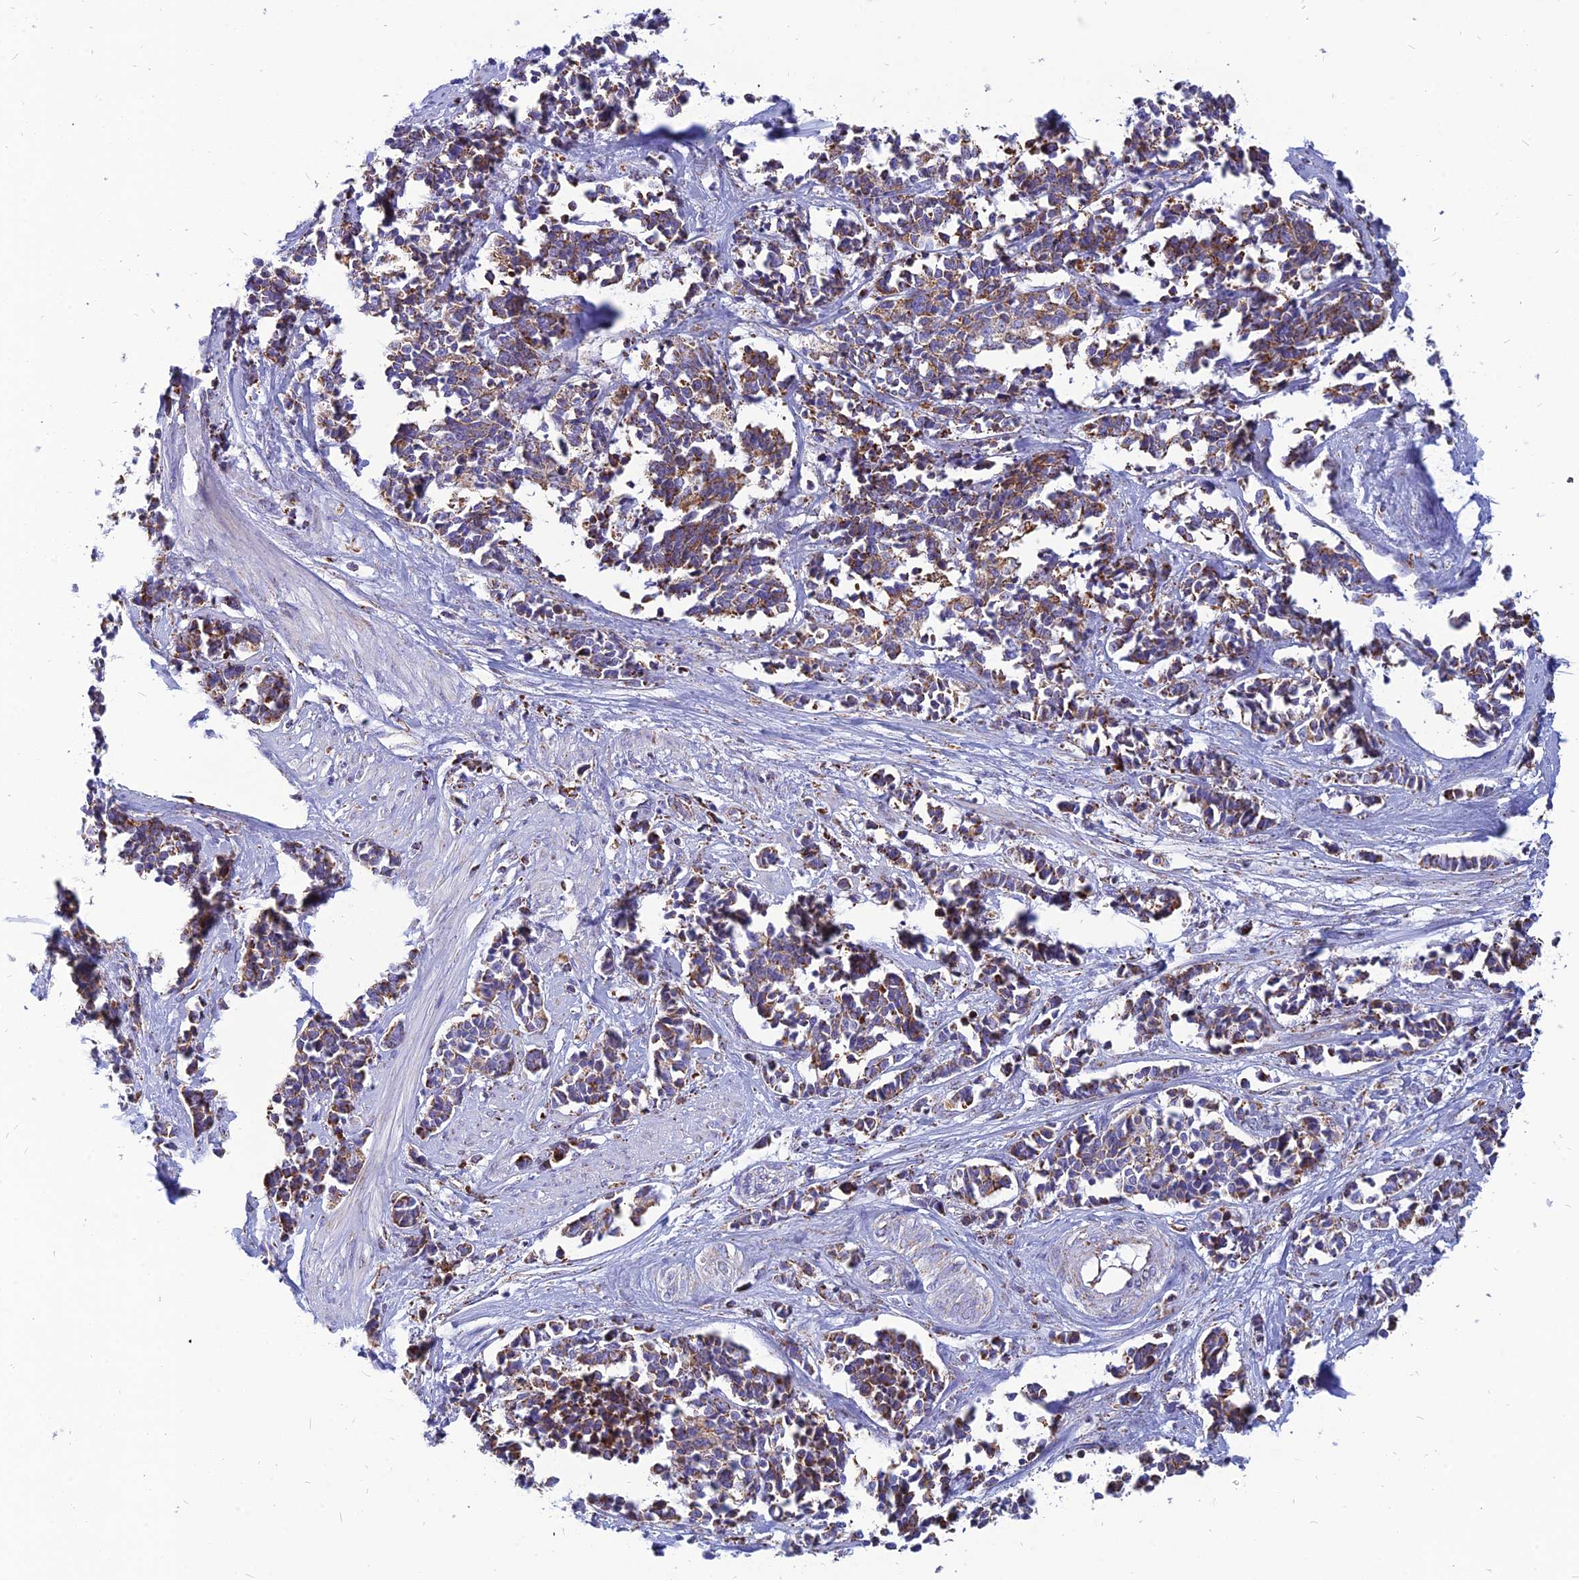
{"staining": {"intensity": "moderate", "quantity": "25%-75%", "location": "cytoplasmic/membranous"}, "tissue": "cervical cancer", "cell_type": "Tumor cells", "image_type": "cancer", "snomed": [{"axis": "morphology", "description": "Normal tissue, NOS"}, {"axis": "morphology", "description": "Squamous cell carcinoma, NOS"}, {"axis": "topography", "description": "Cervix"}], "caption": "The histopathology image reveals a brown stain indicating the presence of a protein in the cytoplasmic/membranous of tumor cells in cervical squamous cell carcinoma.", "gene": "PACC1", "patient": {"sex": "female", "age": 35}}